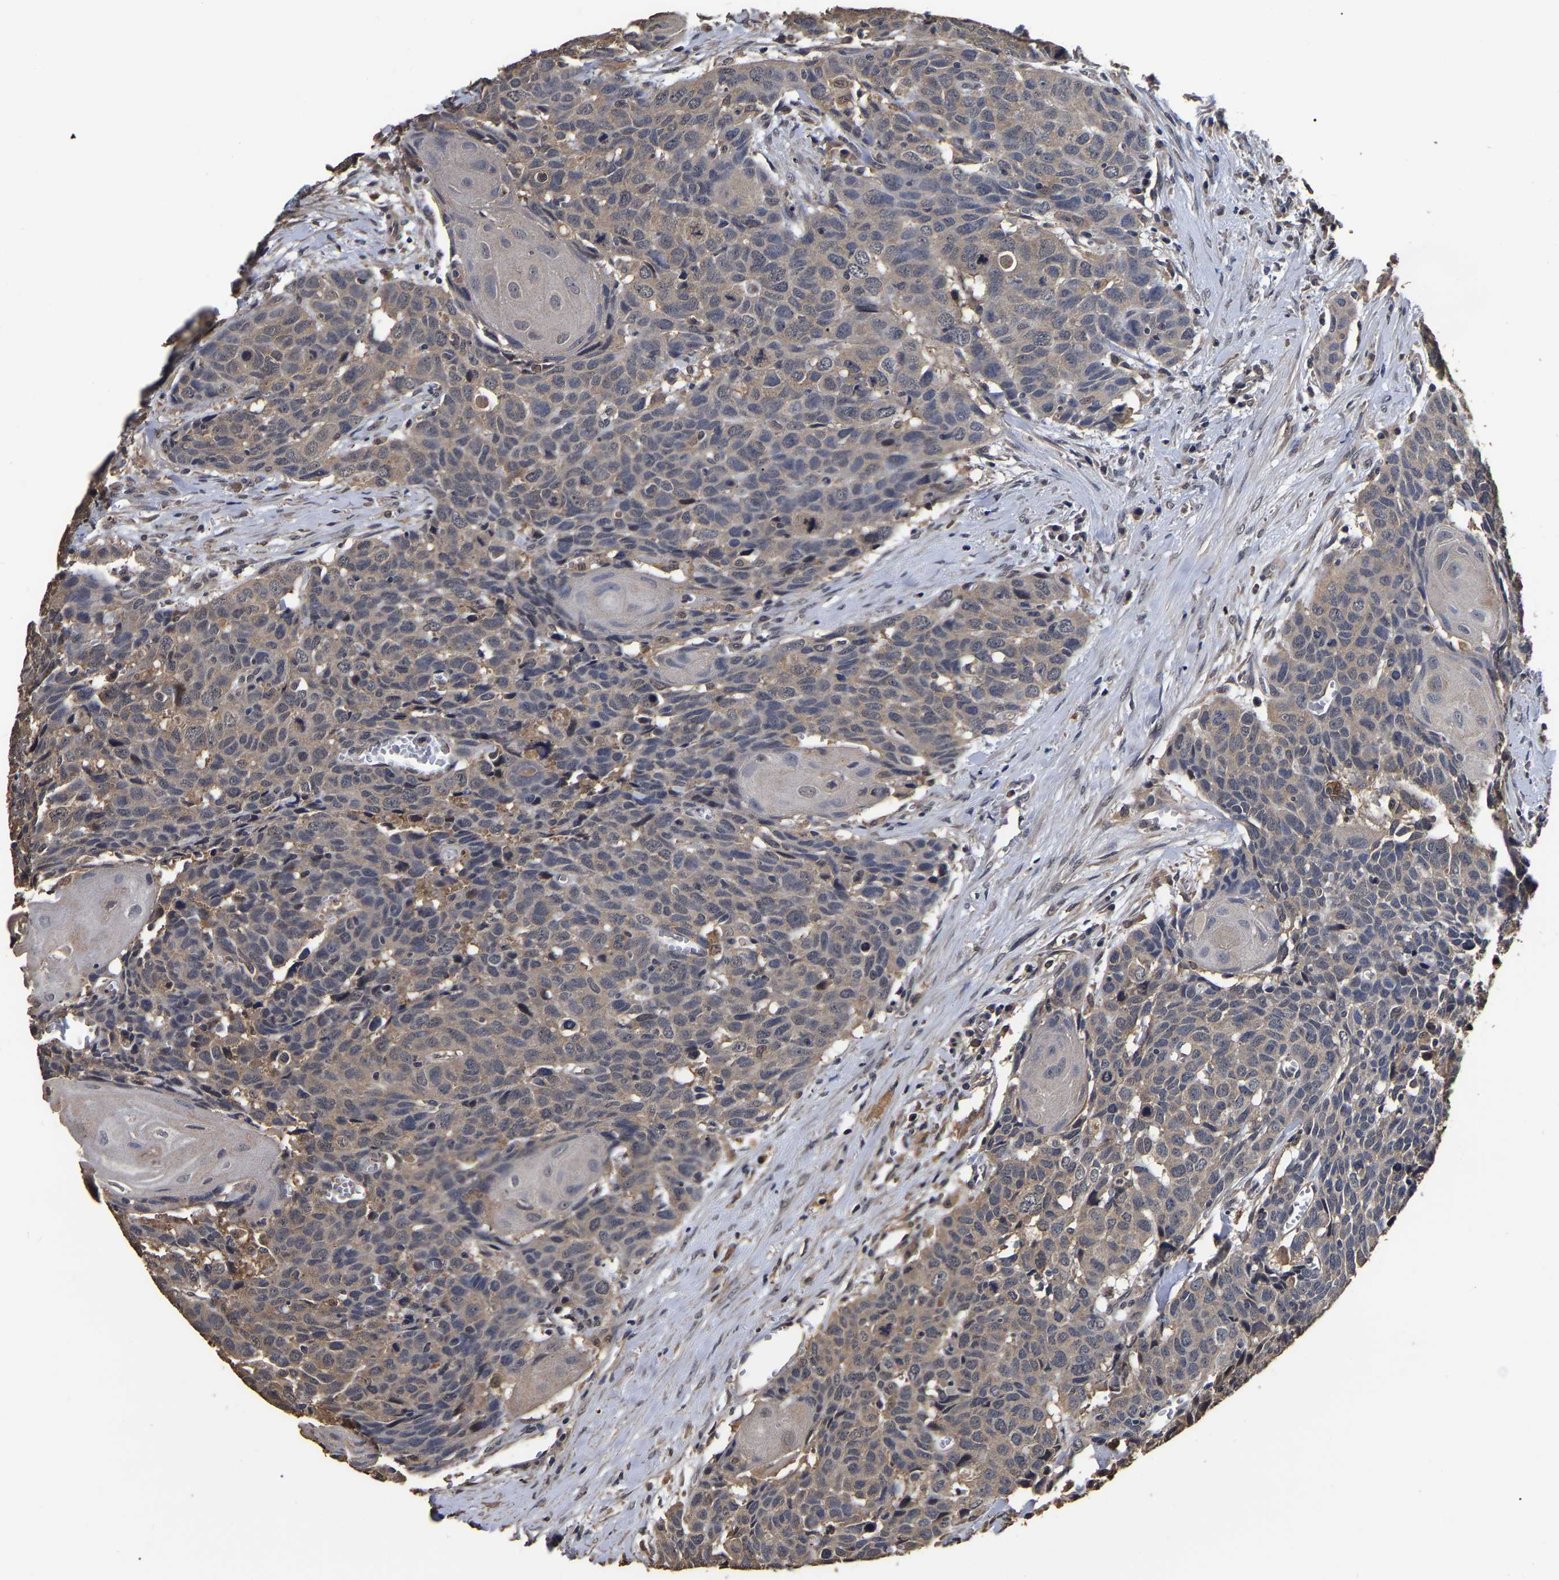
{"staining": {"intensity": "weak", "quantity": ">75%", "location": "cytoplasmic/membranous"}, "tissue": "head and neck cancer", "cell_type": "Tumor cells", "image_type": "cancer", "snomed": [{"axis": "morphology", "description": "Squamous cell carcinoma, NOS"}, {"axis": "topography", "description": "Head-Neck"}], "caption": "Weak cytoplasmic/membranous expression for a protein is identified in approximately >75% of tumor cells of head and neck cancer (squamous cell carcinoma) using IHC.", "gene": "STK32C", "patient": {"sex": "male", "age": 66}}